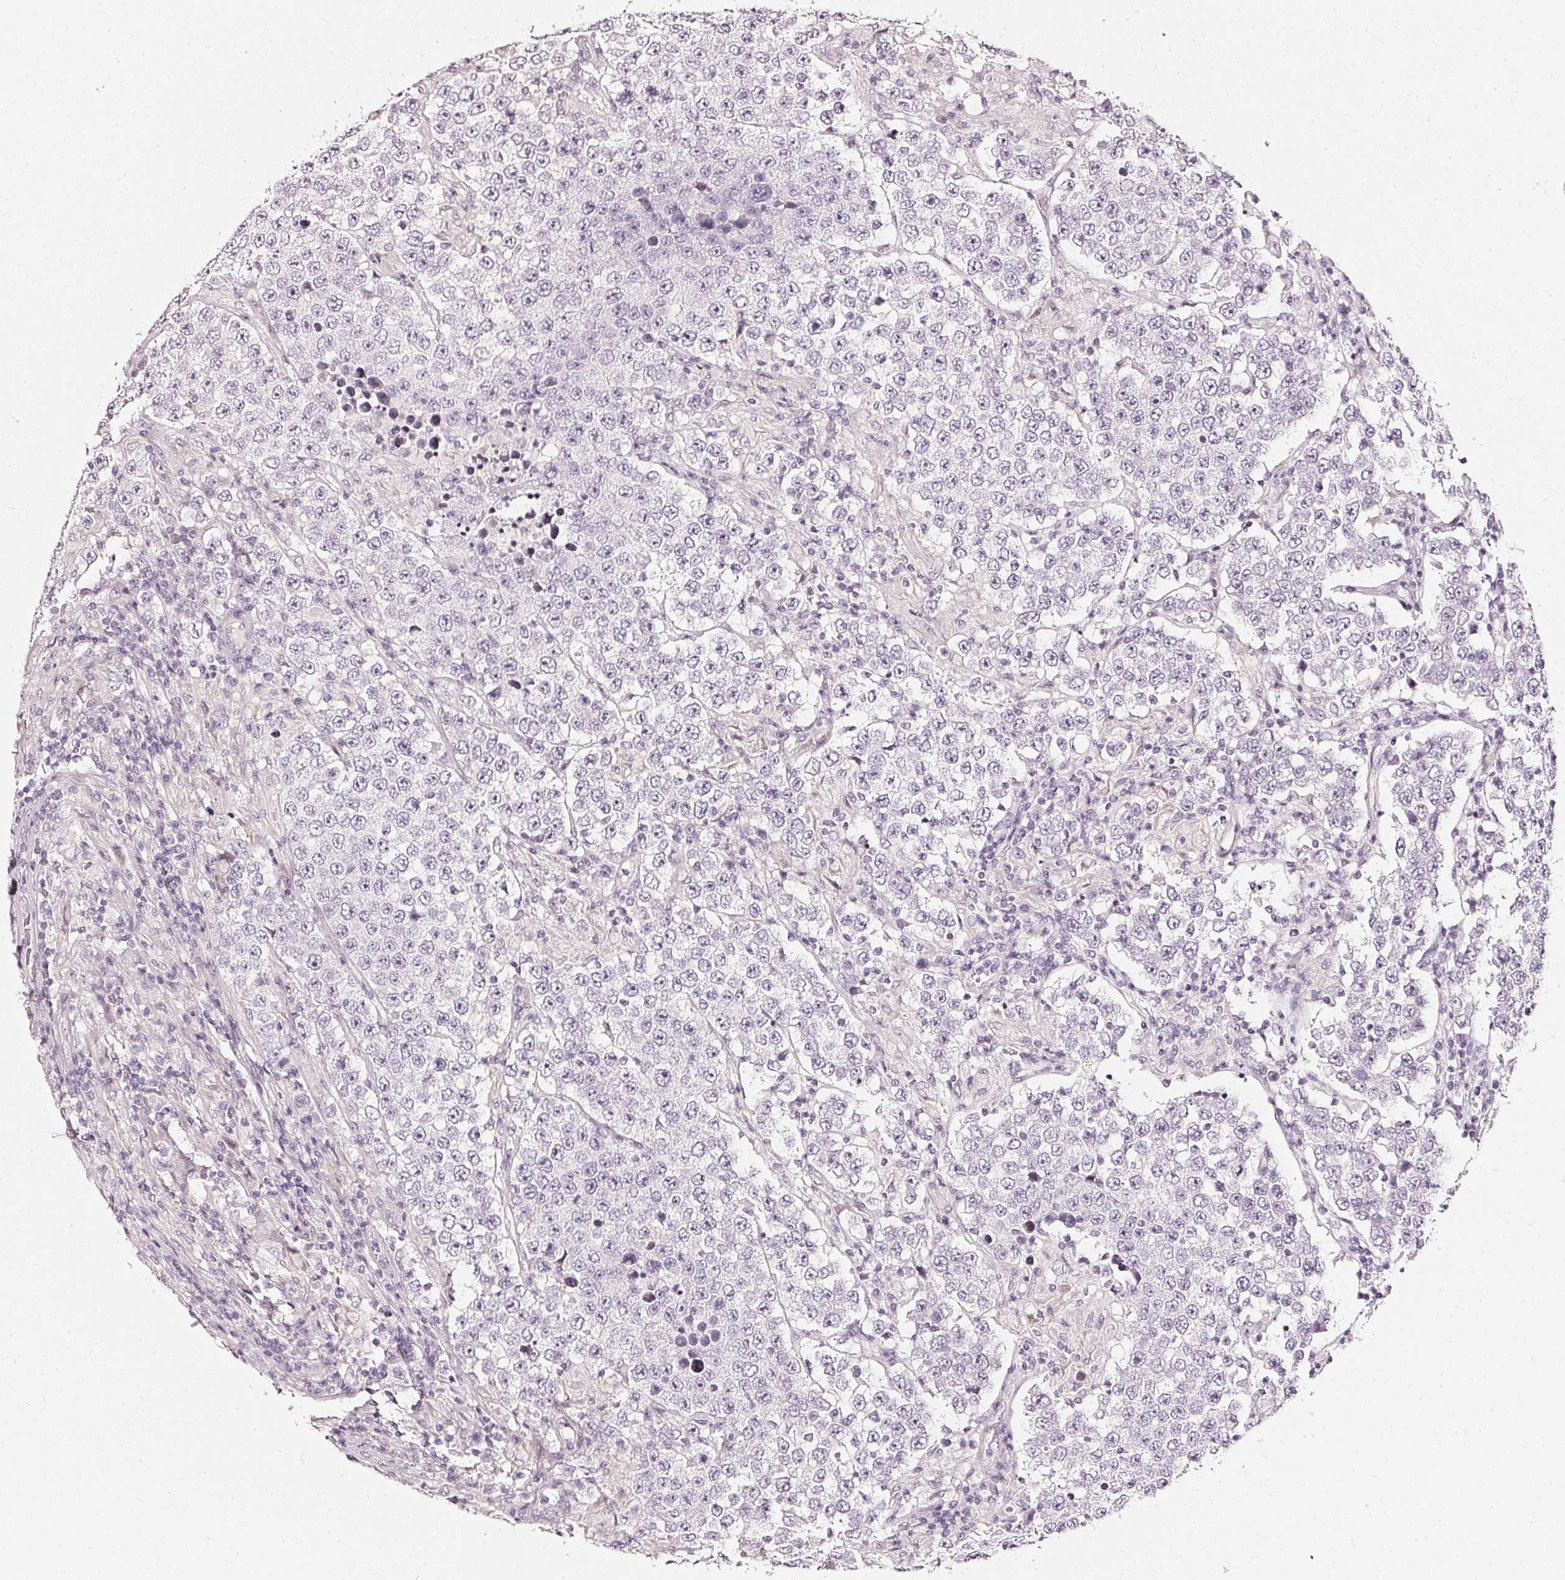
{"staining": {"intensity": "negative", "quantity": "none", "location": "none"}, "tissue": "testis cancer", "cell_type": "Tumor cells", "image_type": "cancer", "snomed": [{"axis": "morphology", "description": "Normal tissue, NOS"}, {"axis": "morphology", "description": "Urothelial carcinoma, High grade"}, {"axis": "morphology", "description": "Seminoma, NOS"}, {"axis": "morphology", "description": "Carcinoma, Embryonal, NOS"}, {"axis": "topography", "description": "Urinary bladder"}, {"axis": "topography", "description": "Testis"}], "caption": "DAB (3,3'-diaminobenzidine) immunohistochemical staining of human testis cancer (embryonal carcinoma) reveals no significant positivity in tumor cells.", "gene": "CNP", "patient": {"sex": "male", "age": 41}}